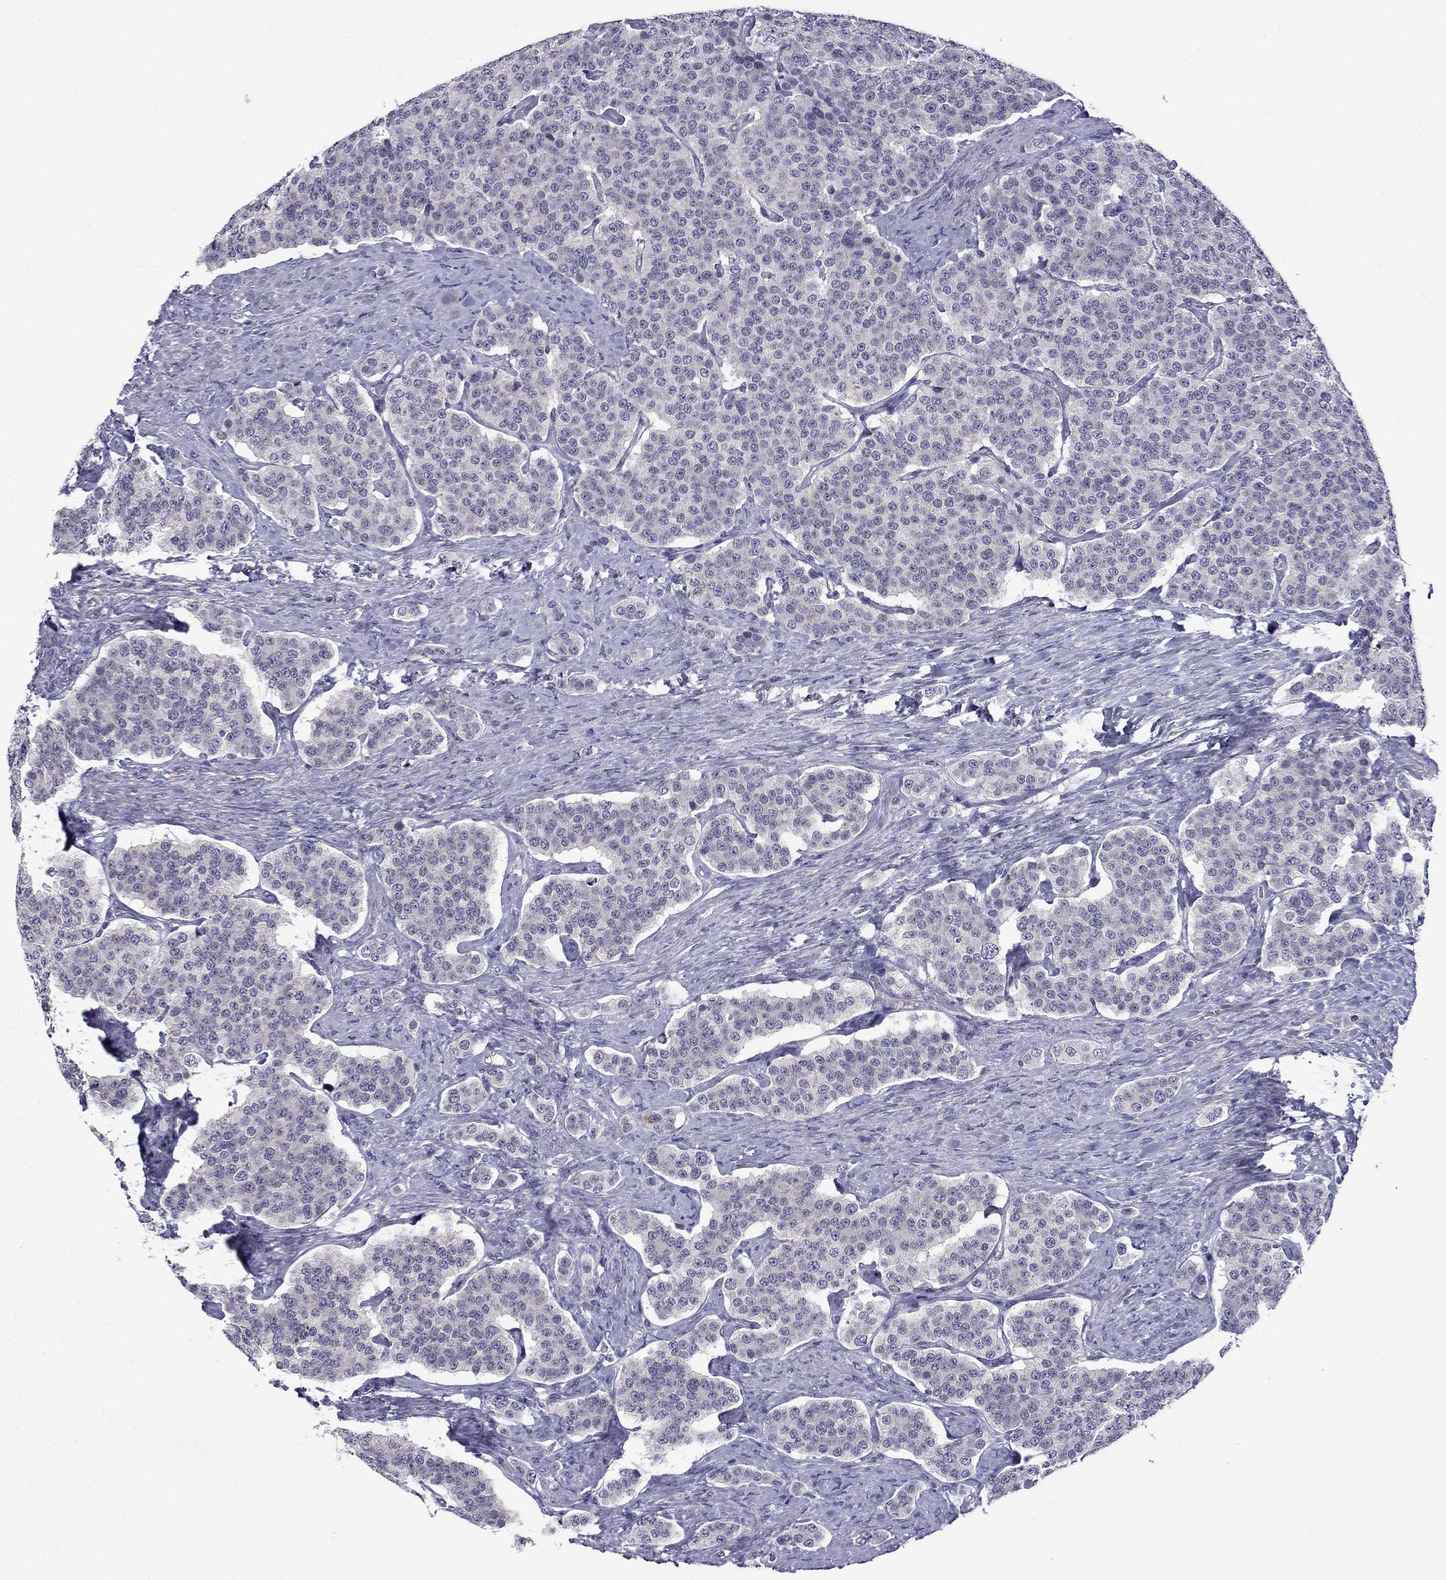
{"staining": {"intensity": "negative", "quantity": "none", "location": "none"}, "tissue": "carcinoid", "cell_type": "Tumor cells", "image_type": "cancer", "snomed": [{"axis": "morphology", "description": "Carcinoid, malignant, NOS"}, {"axis": "topography", "description": "Small intestine"}], "caption": "Immunohistochemical staining of carcinoid exhibits no significant staining in tumor cells.", "gene": "PRR18", "patient": {"sex": "female", "age": 58}}